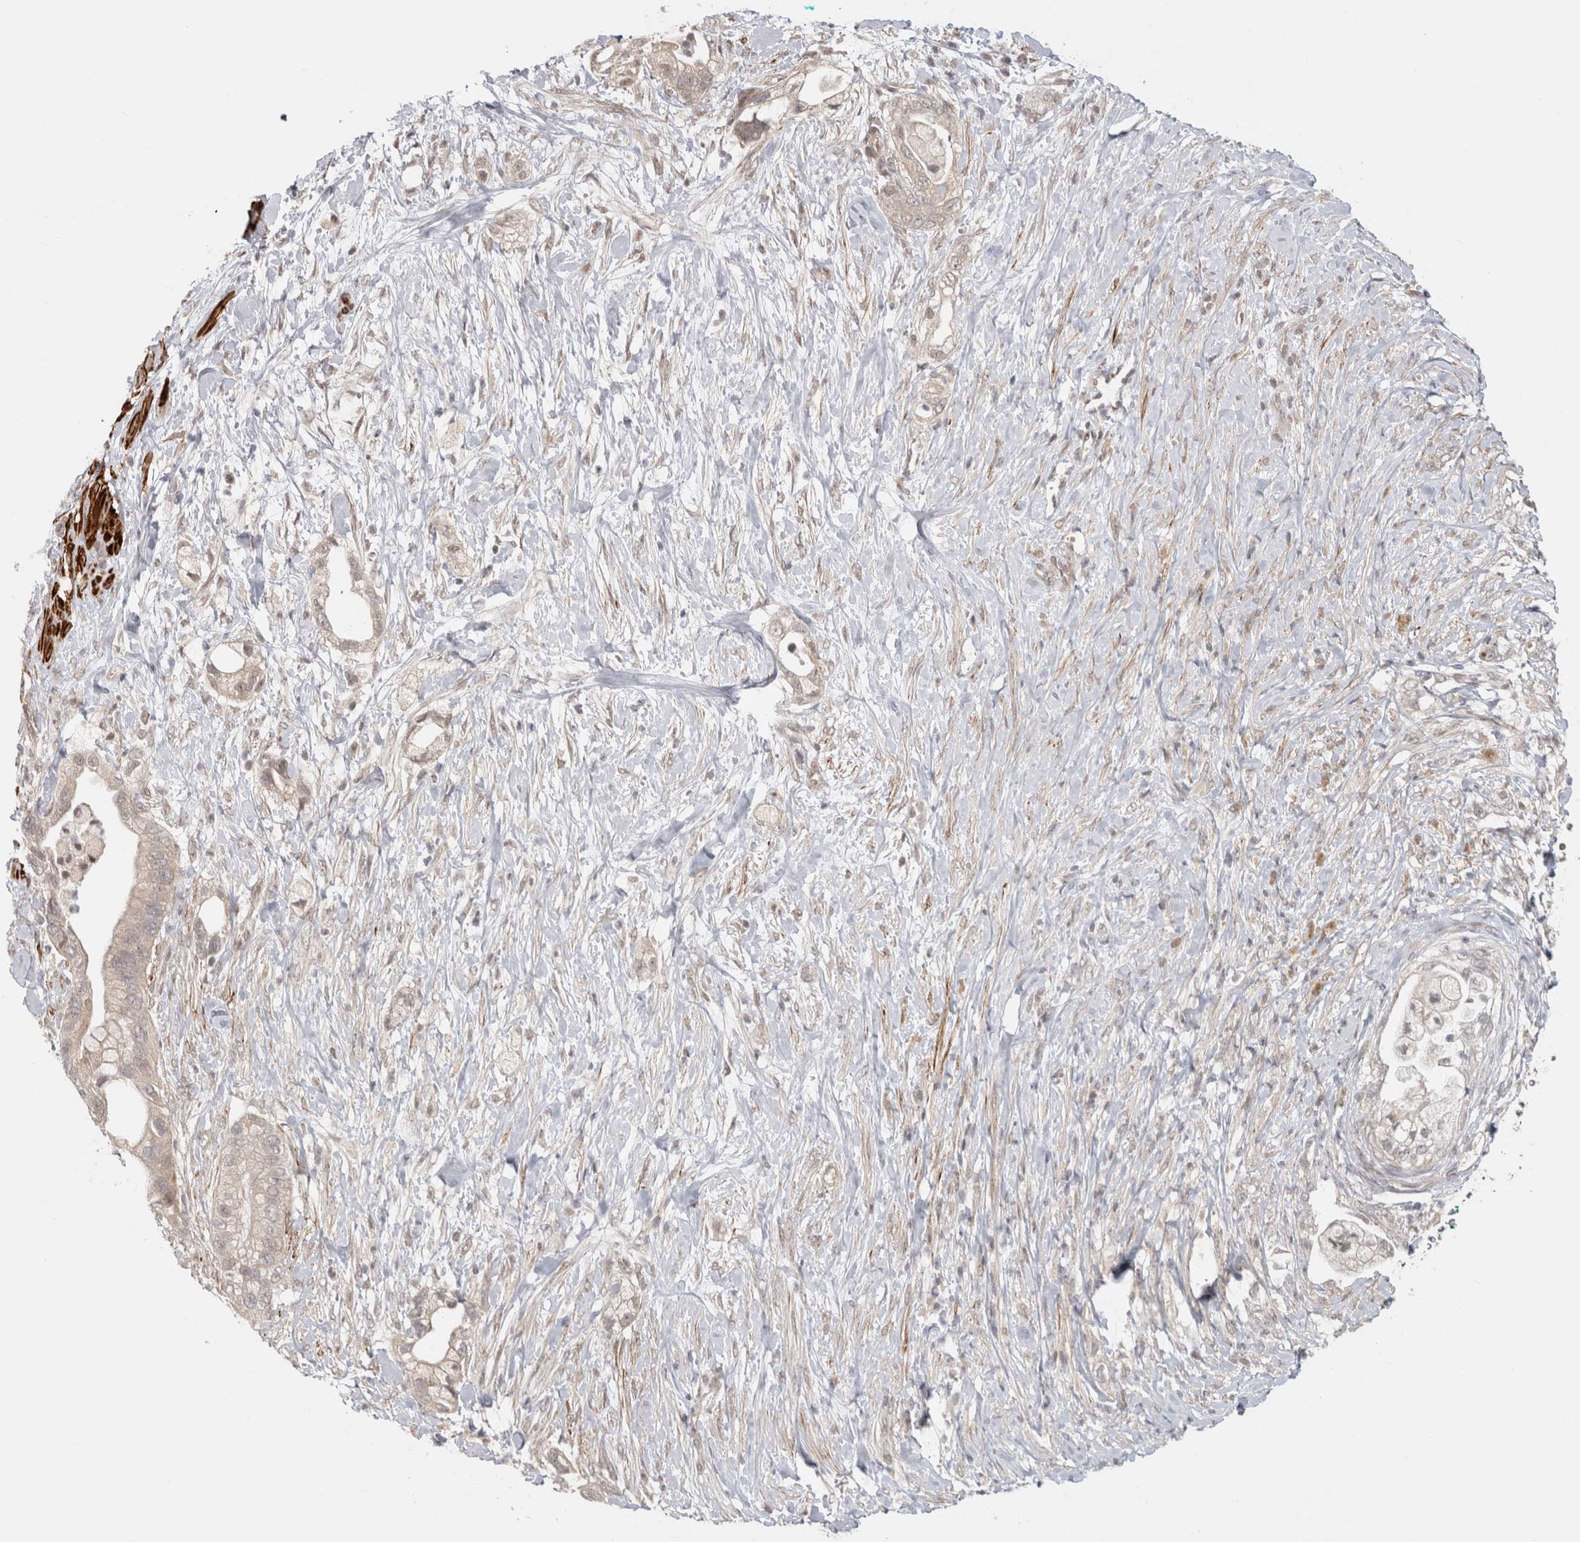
{"staining": {"intensity": "weak", "quantity": ">75%", "location": "cytoplasmic/membranous"}, "tissue": "pancreatic cancer", "cell_type": "Tumor cells", "image_type": "cancer", "snomed": [{"axis": "morphology", "description": "Adenocarcinoma, NOS"}, {"axis": "topography", "description": "Pancreas"}], "caption": "Adenocarcinoma (pancreatic) stained with IHC reveals weak cytoplasmic/membranous expression in approximately >75% of tumor cells.", "gene": "ZNF318", "patient": {"sex": "male", "age": 53}}